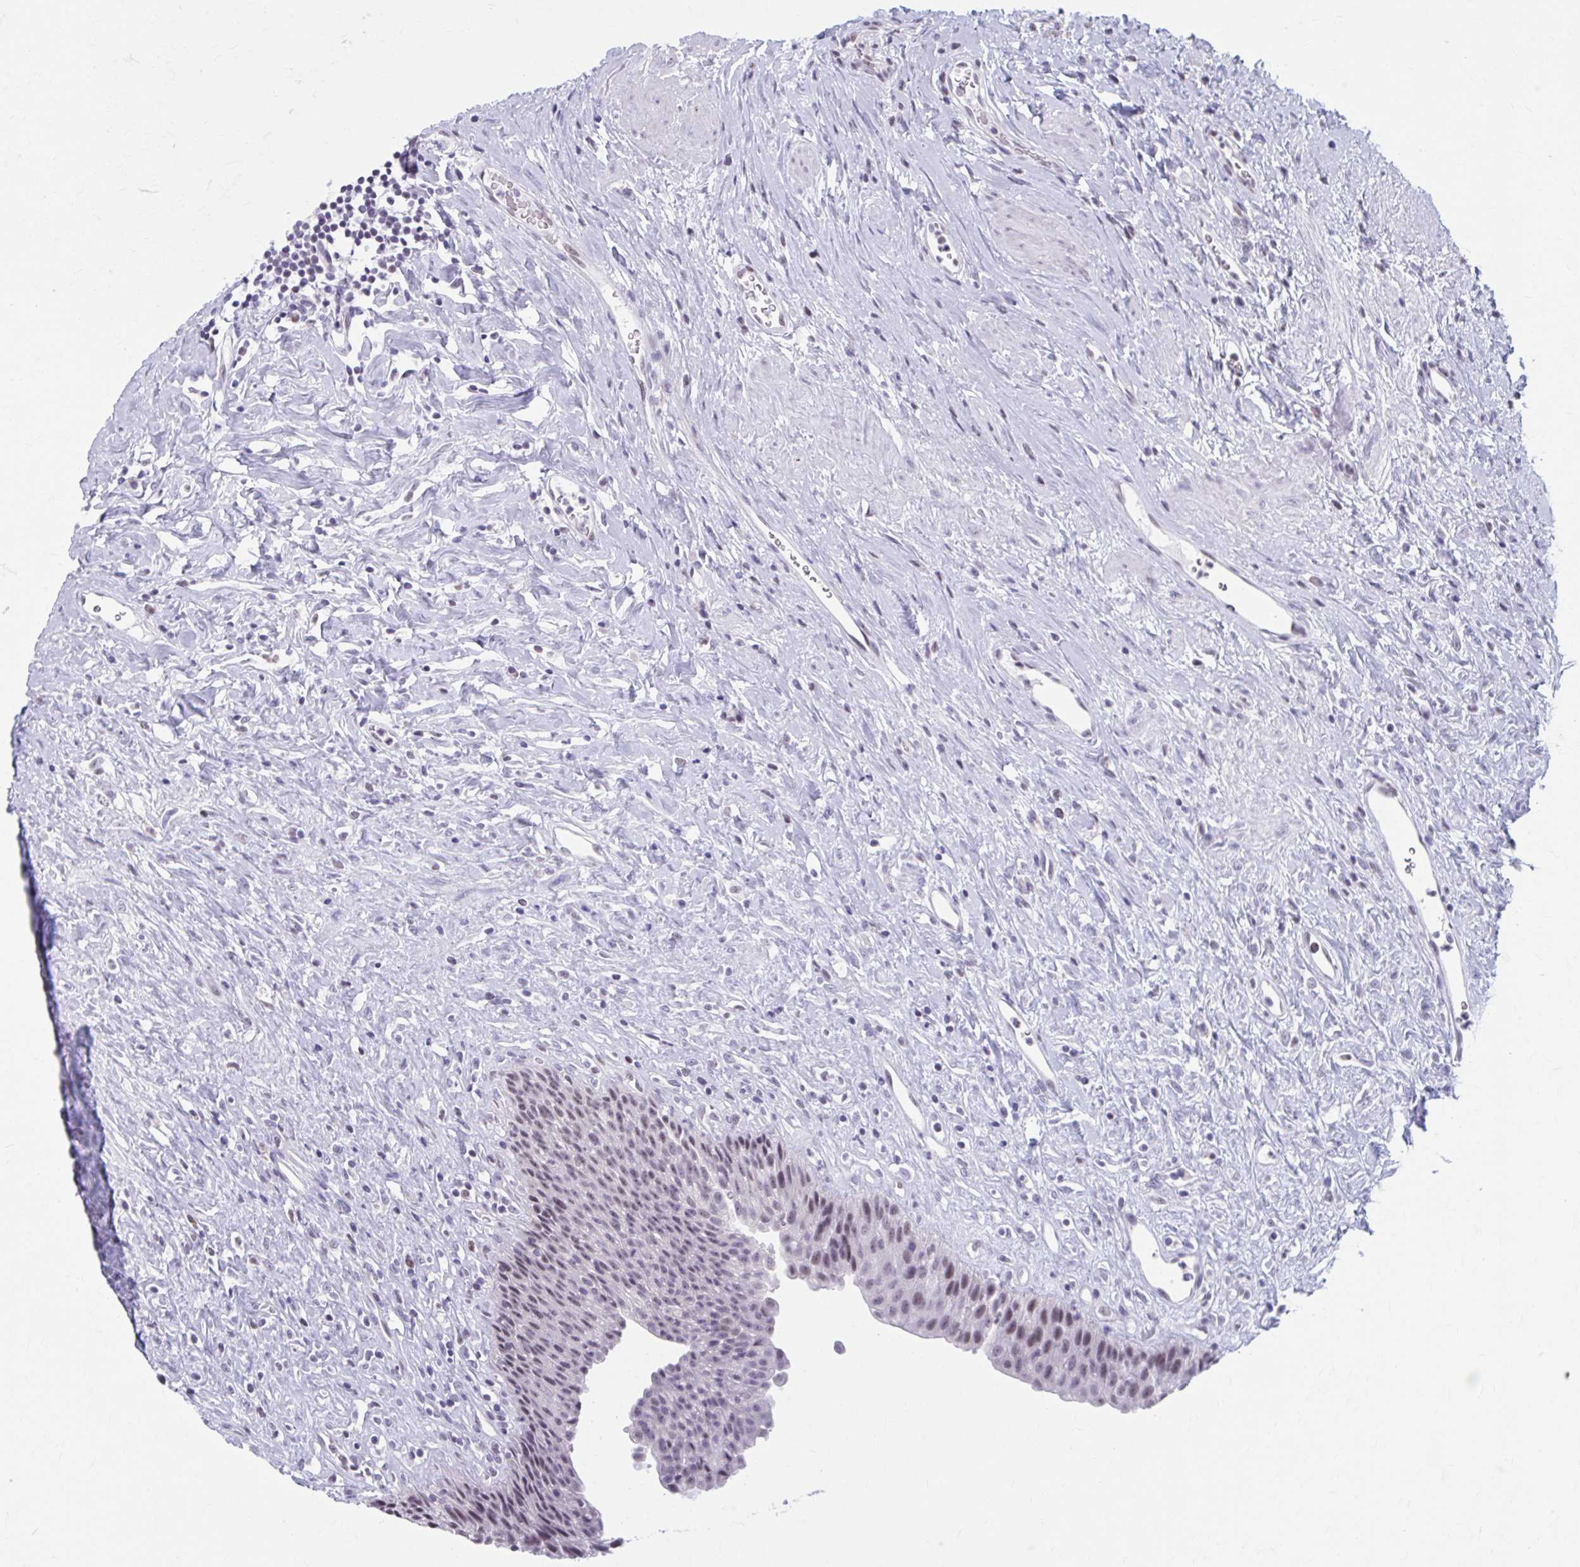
{"staining": {"intensity": "moderate", "quantity": ">75%", "location": "nuclear"}, "tissue": "urinary bladder", "cell_type": "Urothelial cells", "image_type": "normal", "snomed": [{"axis": "morphology", "description": "Normal tissue, NOS"}, {"axis": "topography", "description": "Urinary bladder"}], "caption": "An immunohistochemistry photomicrograph of normal tissue is shown. Protein staining in brown labels moderate nuclear positivity in urinary bladder within urothelial cells.", "gene": "CCDC105", "patient": {"sex": "female", "age": 56}}